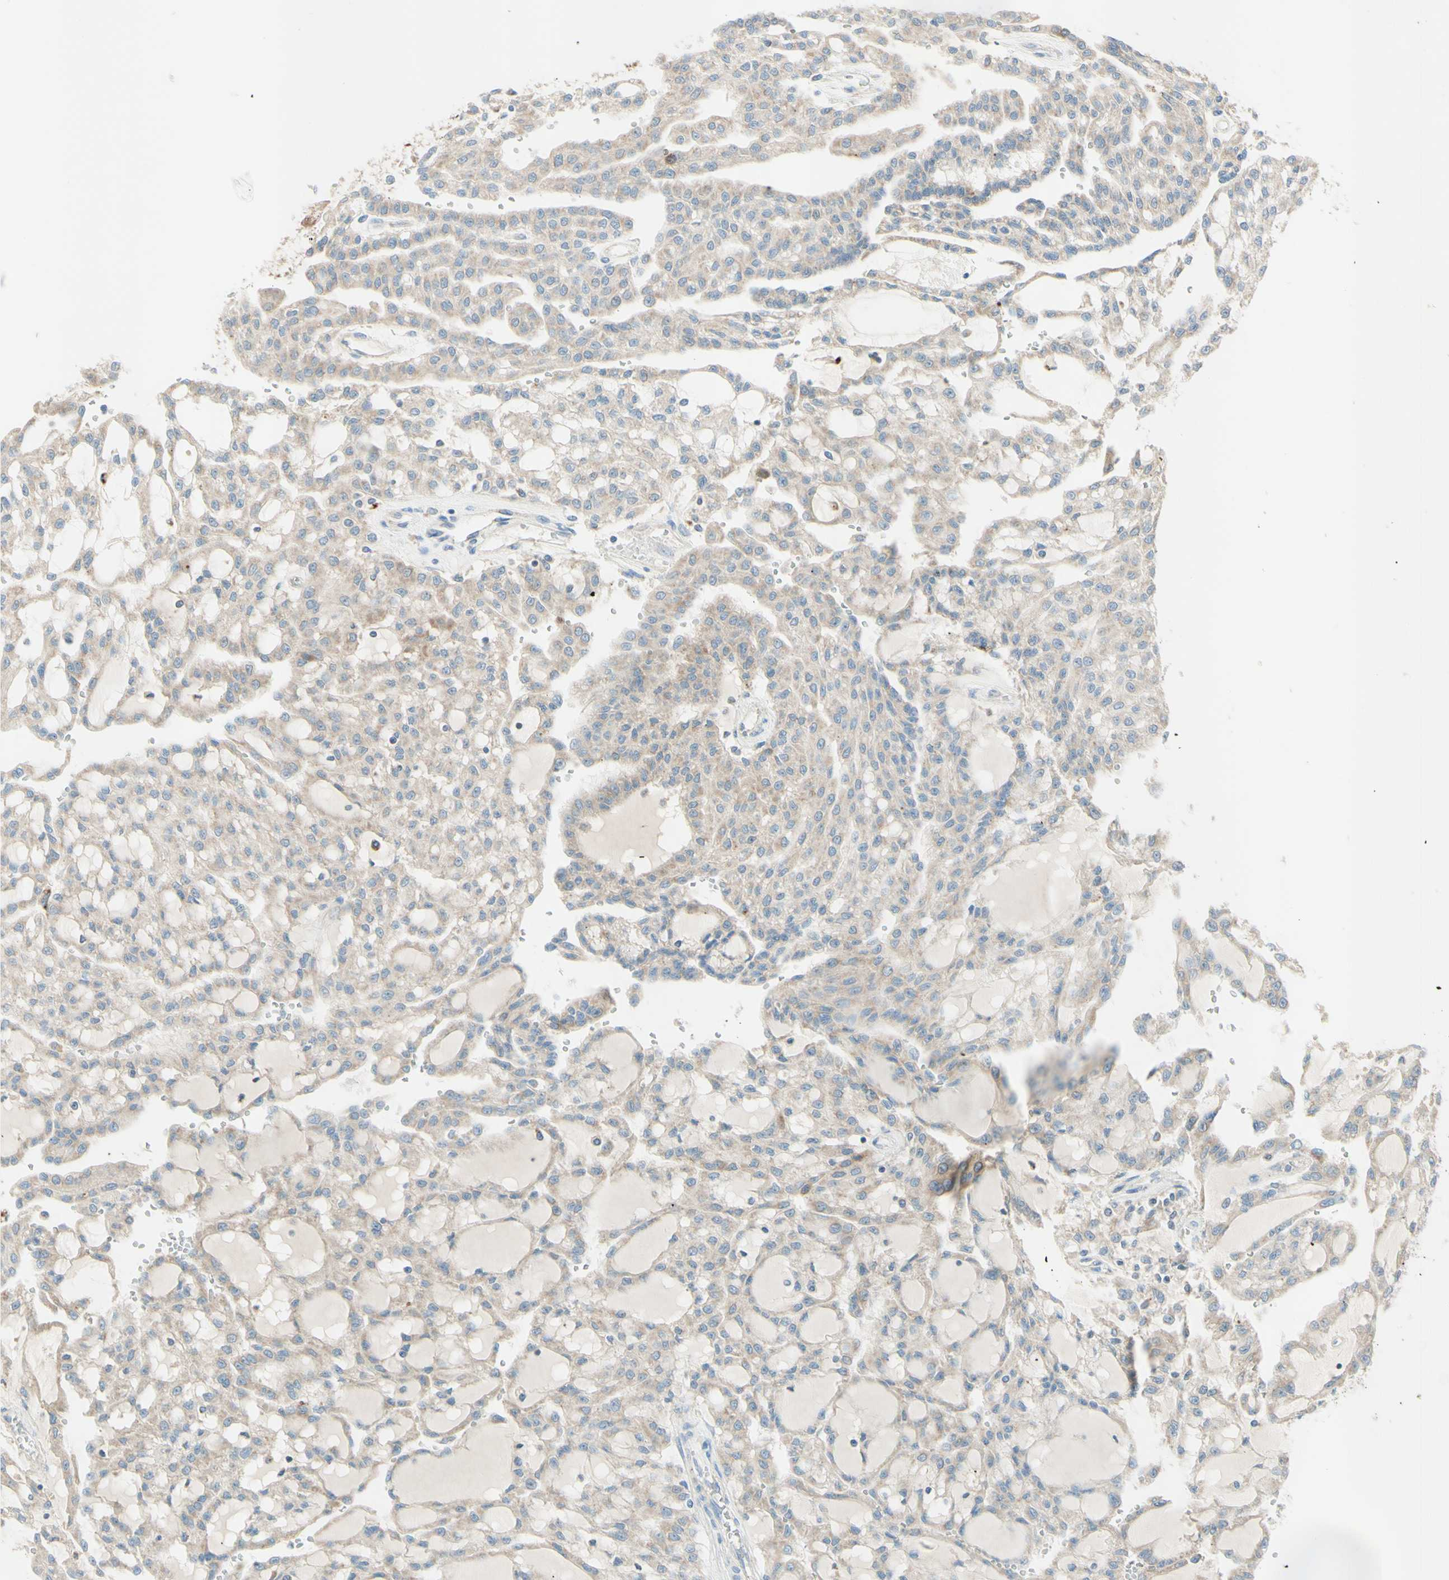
{"staining": {"intensity": "weak", "quantity": ">75%", "location": "cytoplasmic/membranous"}, "tissue": "renal cancer", "cell_type": "Tumor cells", "image_type": "cancer", "snomed": [{"axis": "morphology", "description": "Adenocarcinoma, NOS"}, {"axis": "topography", "description": "Kidney"}], "caption": "A brown stain labels weak cytoplasmic/membranous positivity of a protein in adenocarcinoma (renal) tumor cells. The staining was performed using DAB (3,3'-diaminobenzidine) to visualize the protein expression in brown, while the nuclei were stained in blue with hematoxylin (Magnification: 20x).", "gene": "ARMC10", "patient": {"sex": "male", "age": 63}}